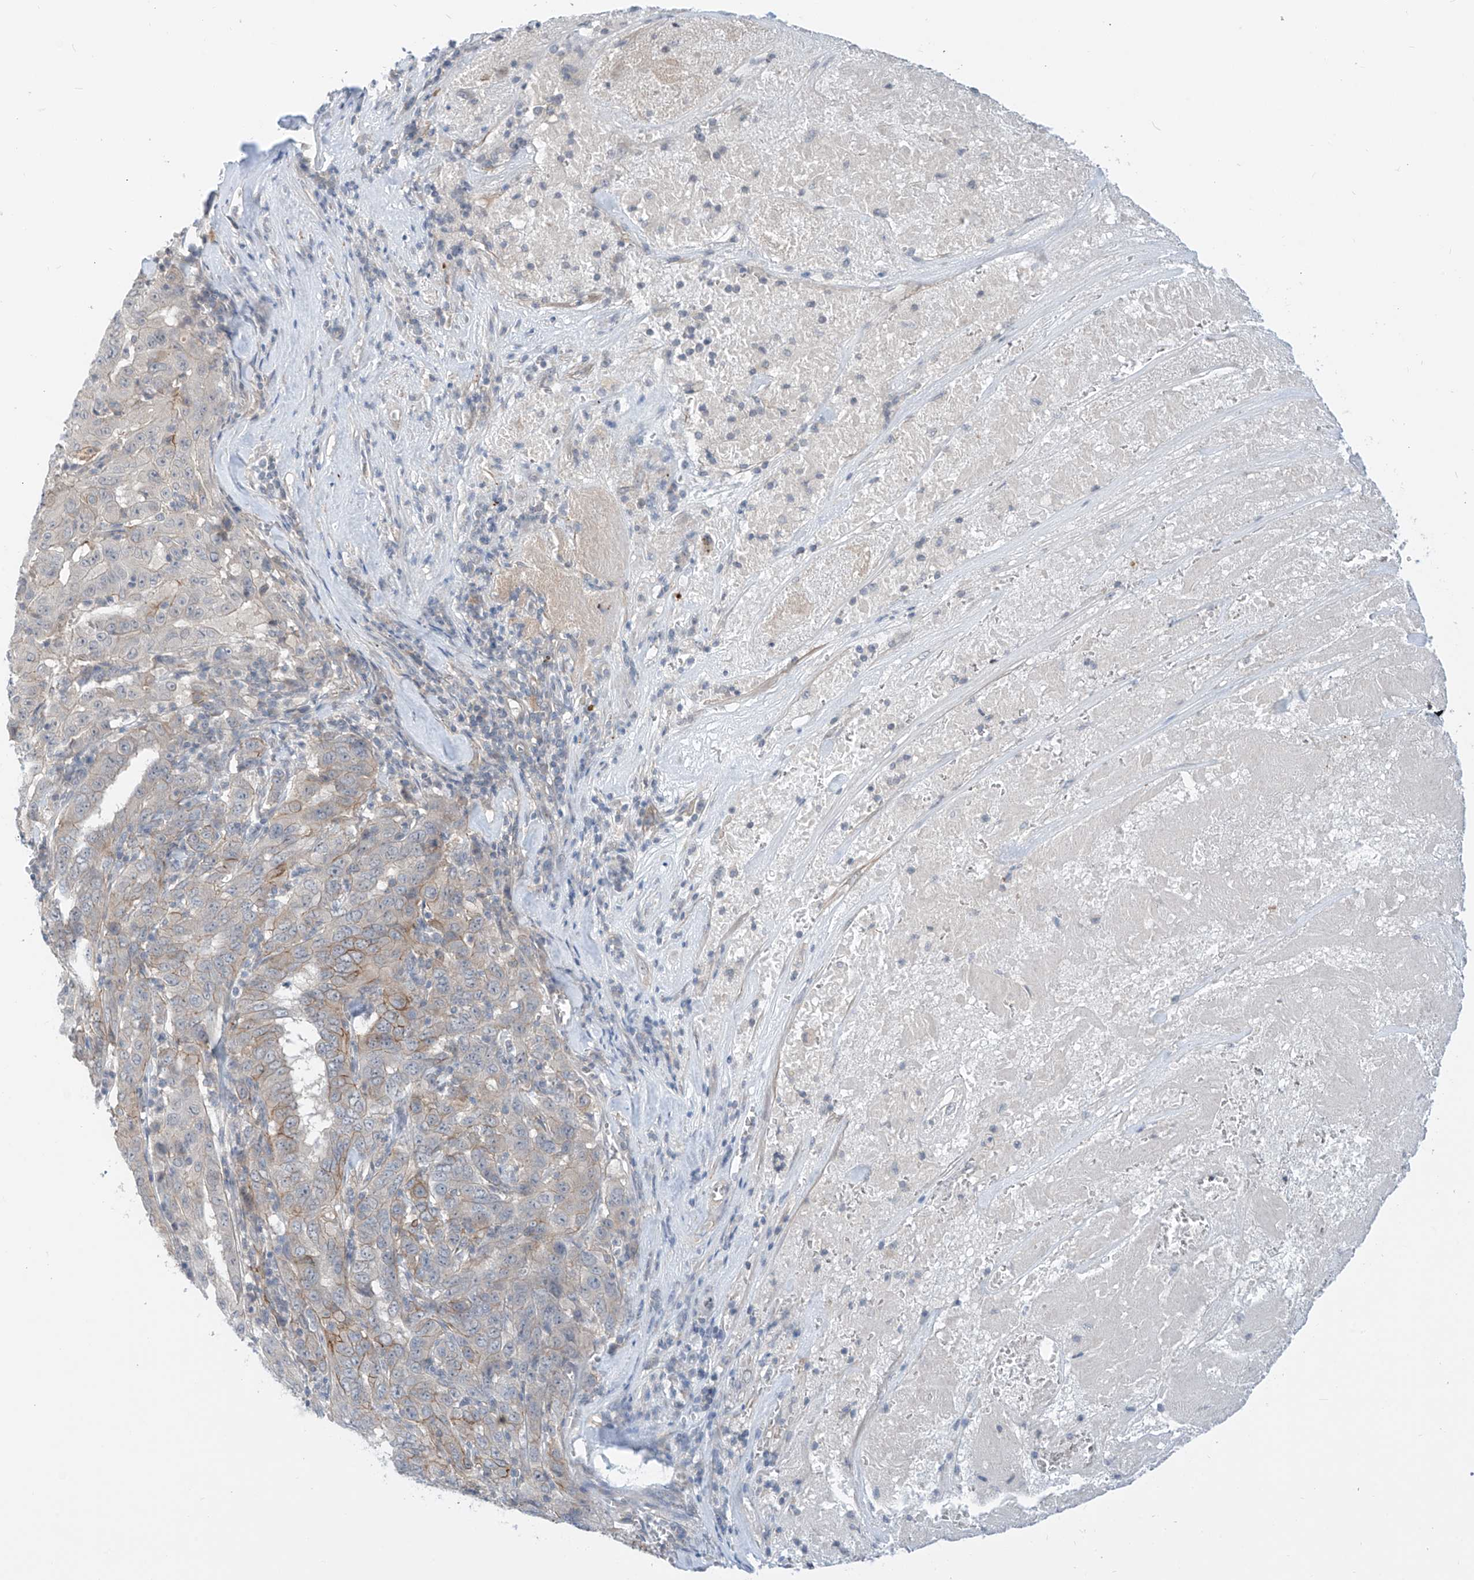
{"staining": {"intensity": "moderate", "quantity": "<25%", "location": "cytoplasmic/membranous"}, "tissue": "pancreatic cancer", "cell_type": "Tumor cells", "image_type": "cancer", "snomed": [{"axis": "morphology", "description": "Adenocarcinoma, NOS"}, {"axis": "topography", "description": "Pancreas"}], "caption": "Protein staining shows moderate cytoplasmic/membranous positivity in about <25% of tumor cells in pancreatic adenocarcinoma.", "gene": "ABLIM2", "patient": {"sex": "male", "age": 63}}